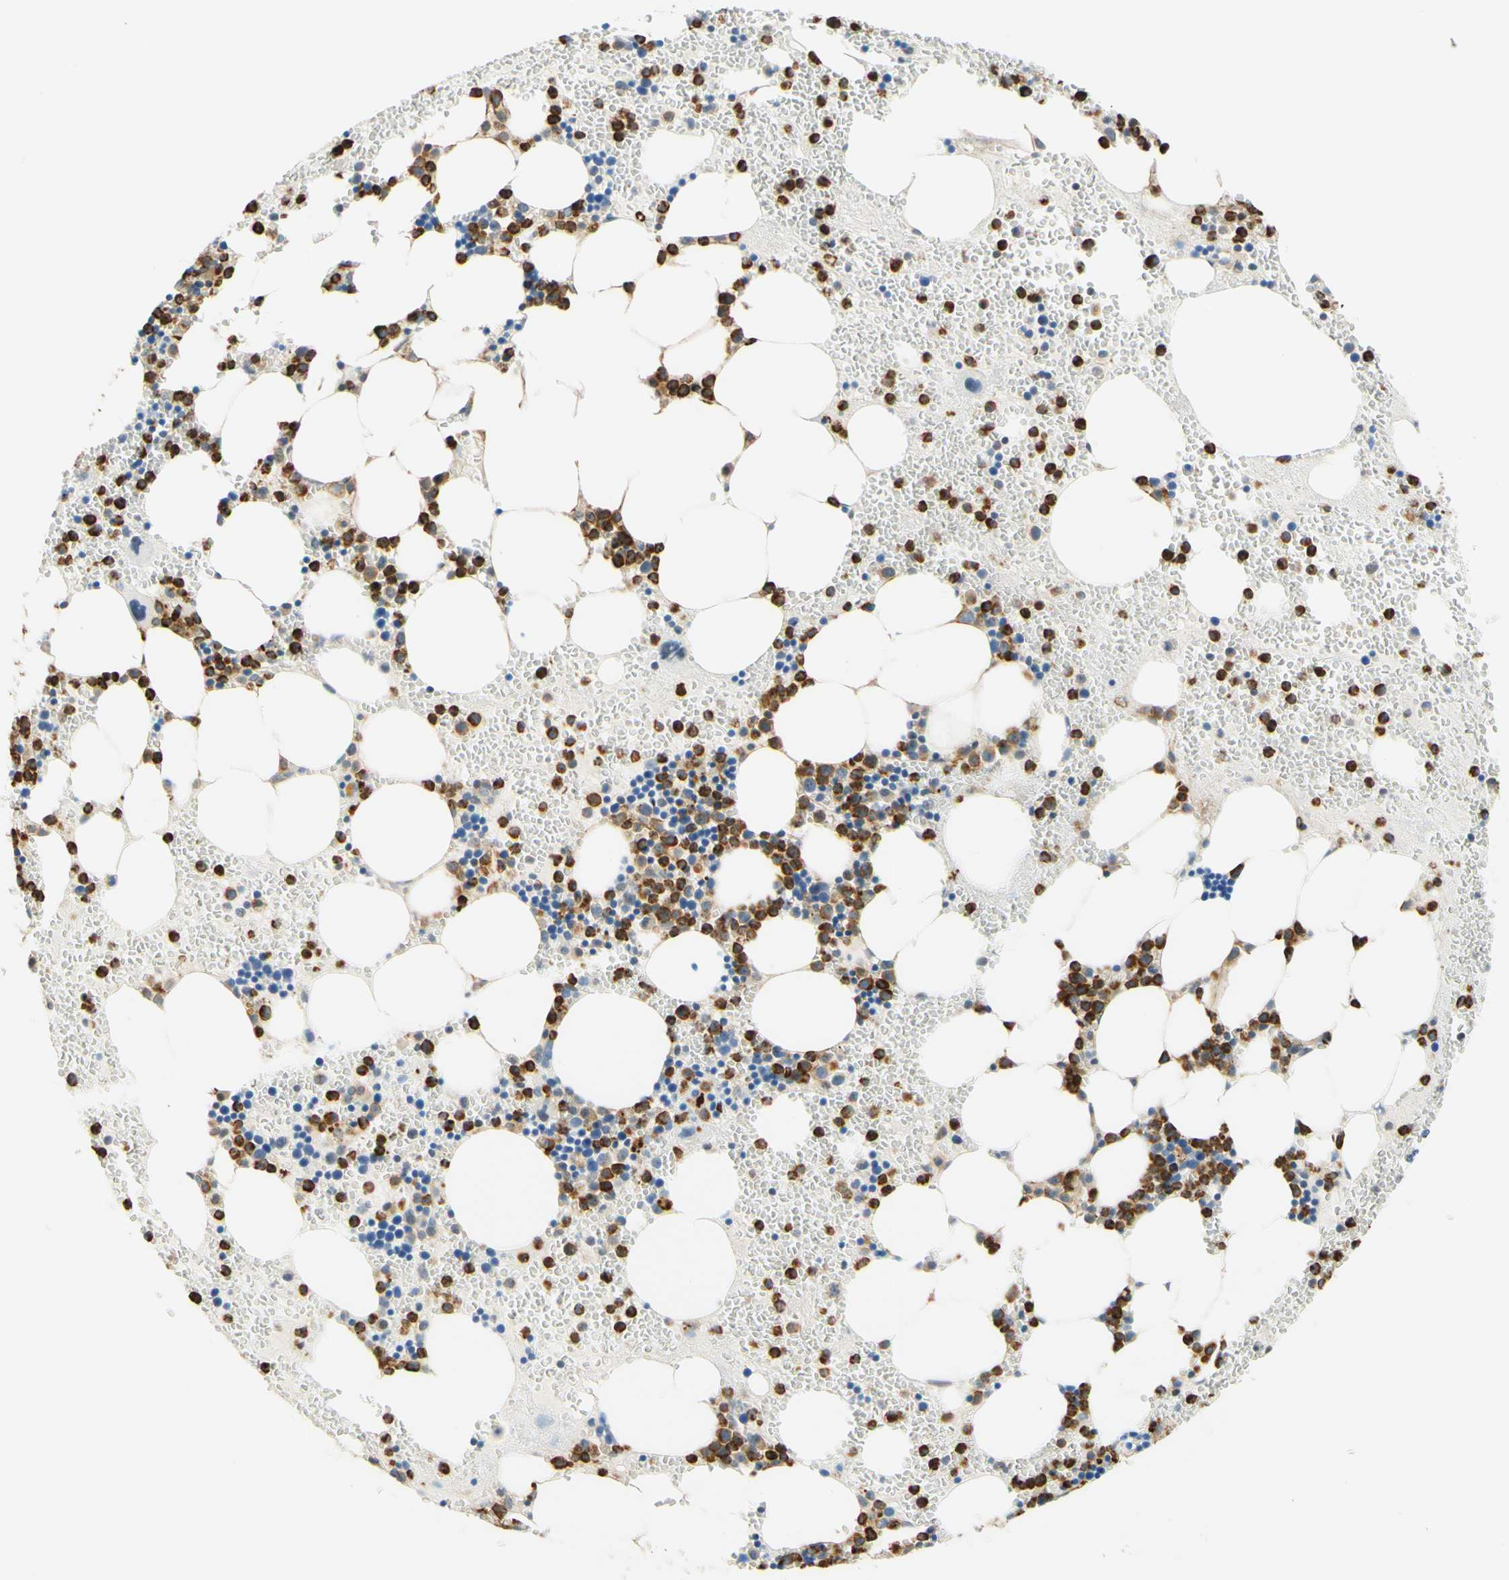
{"staining": {"intensity": "strong", "quantity": "25%-75%", "location": "cytoplasmic/membranous"}, "tissue": "bone marrow", "cell_type": "Hematopoietic cells", "image_type": "normal", "snomed": [{"axis": "morphology", "description": "Normal tissue, NOS"}, {"axis": "morphology", "description": "Inflammation, NOS"}, {"axis": "topography", "description": "Bone marrow"}], "caption": "Immunohistochemical staining of unremarkable bone marrow demonstrates high levels of strong cytoplasmic/membranous positivity in approximately 25%-75% of hematopoietic cells. The staining was performed using DAB, with brown indicating positive protein expression. Nuclei are stained blue with hematoxylin.", "gene": "TREM2", "patient": {"sex": "female", "age": 76}}